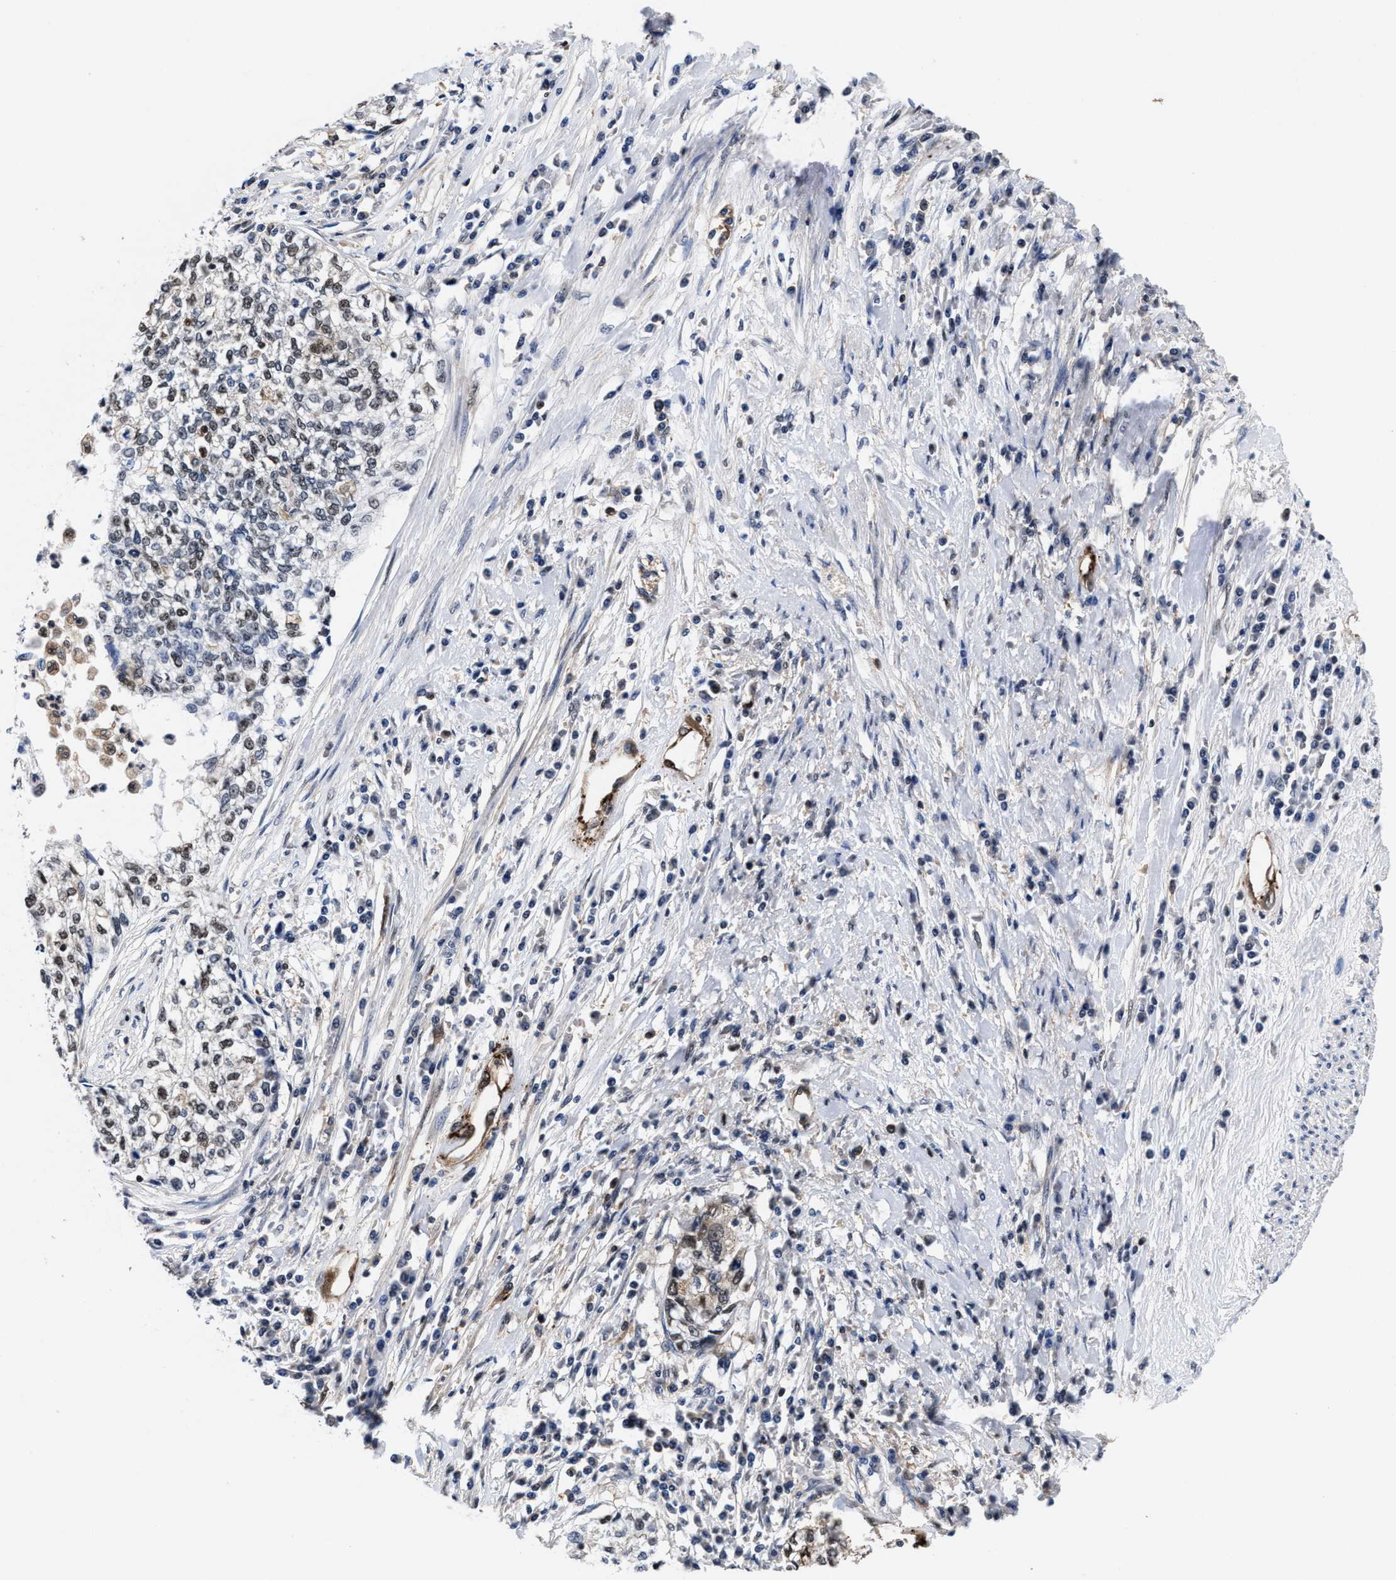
{"staining": {"intensity": "moderate", "quantity": "25%-75%", "location": "cytoplasmic/membranous,nuclear"}, "tissue": "cervical cancer", "cell_type": "Tumor cells", "image_type": "cancer", "snomed": [{"axis": "morphology", "description": "Squamous cell carcinoma, NOS"}, {"axis": "topography", "description": "Cervix"}], "caption": "This histopathology image shows IHC staining of cervical cancer, with medium moderate cytoplasmic/membranous and nuclear staining in about 25%-75% of tumor cells.", "gene": "ACLY", "patient": {"sex": "female", "age": 57}}